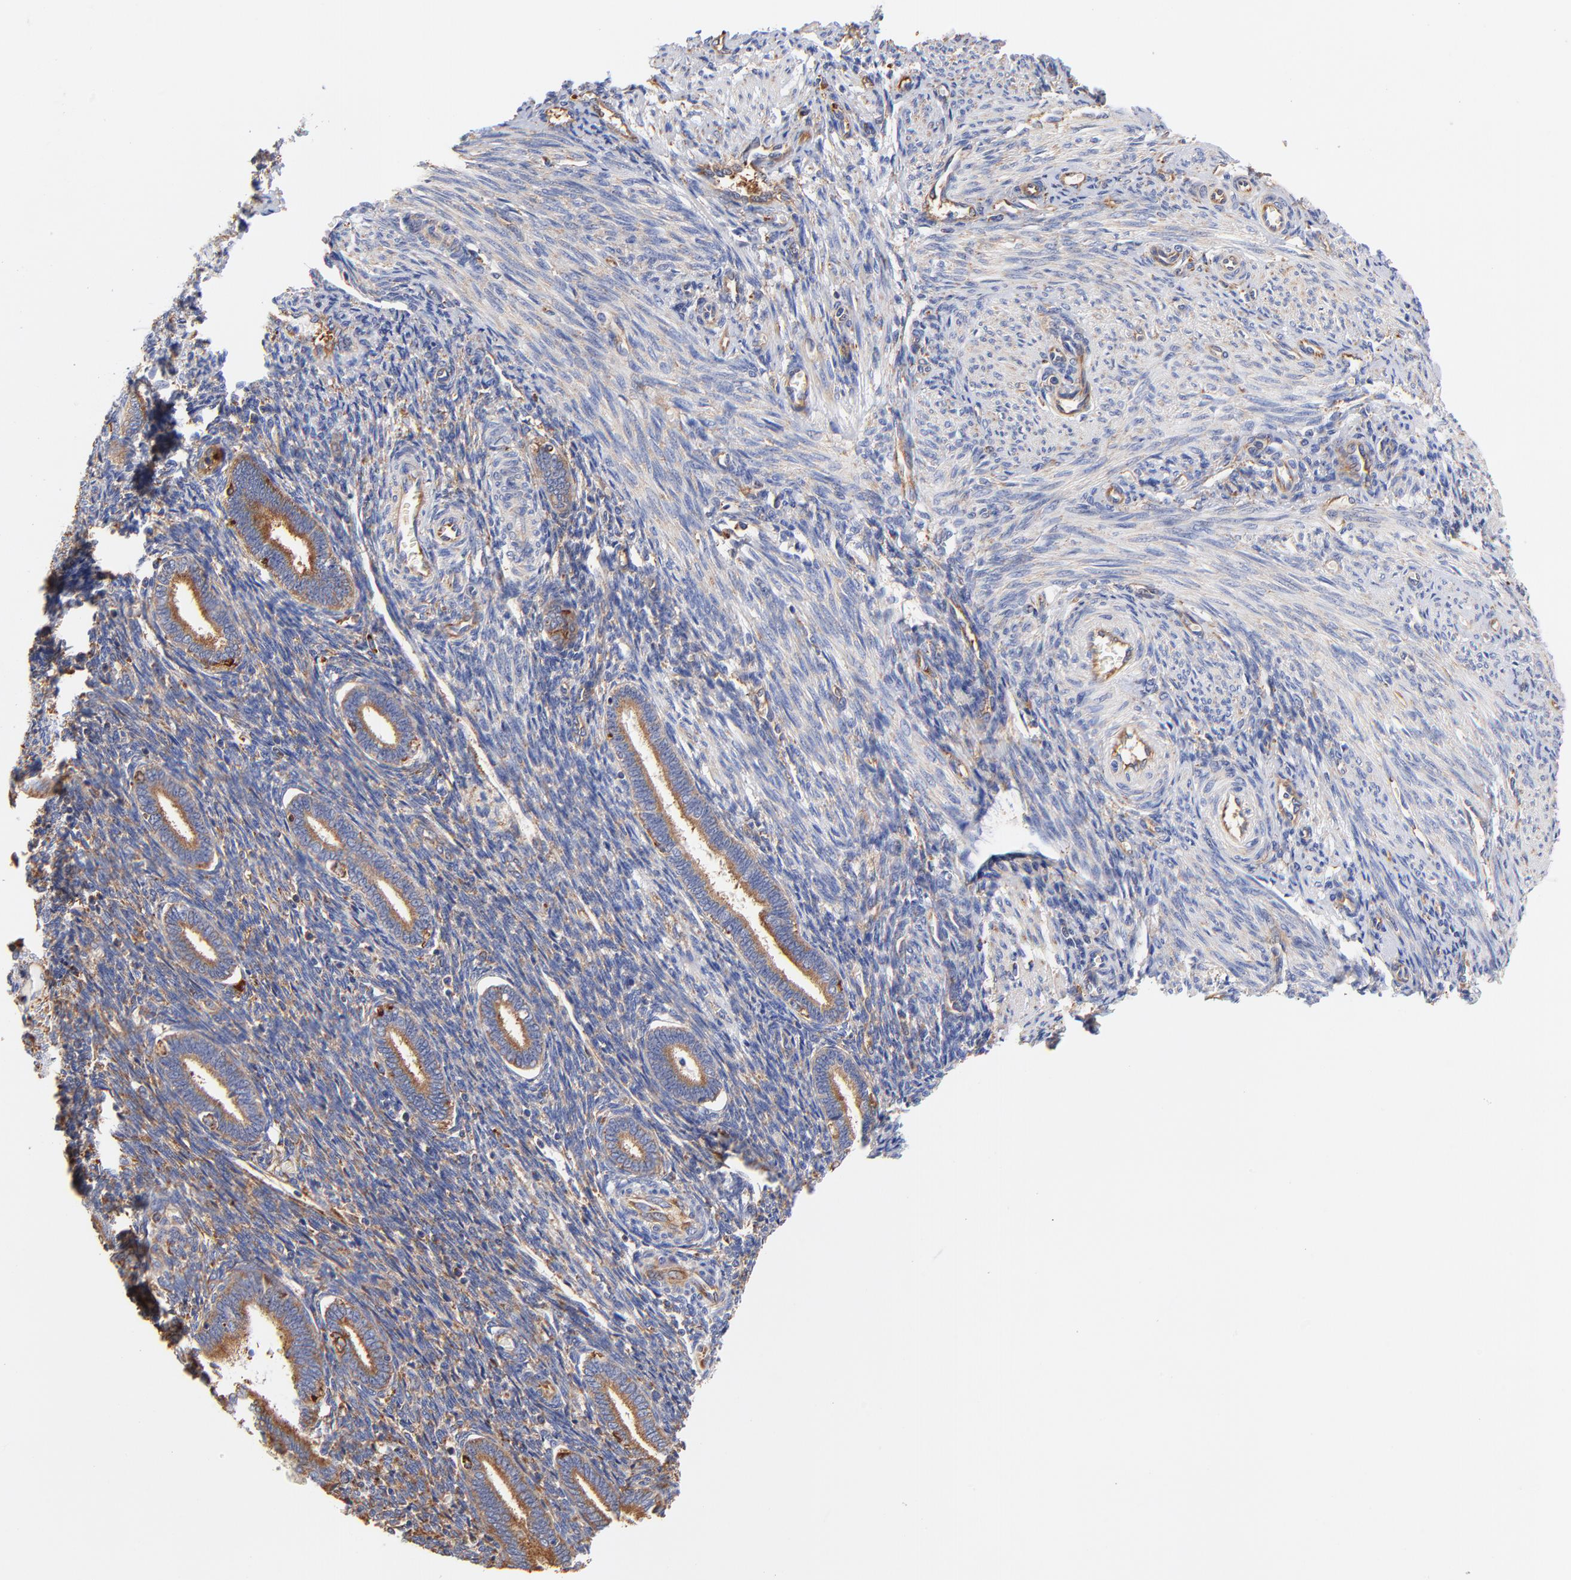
{"staining": {"intensity": "moderate", "quantity": "25%-75%", "location": "cytoplasmic/membranous"}, "tissue": "endometrium", "cell_type": "Cells in endometrial stroma", "image_type": "normal", "snomed": [{"axis": "morphology", "description": "Normal tissue, NOS"}, {"axis": "topography", "description": "Endometrium"}], "caption": "Endometrium stained for a protein (brown) exhibits moderate cytoplasmic/membranous positive staining in about 25%-75% of cells in endometrial stroma.", "gene": "RPL27", "patient": {"sex": "female", "age": 27}}